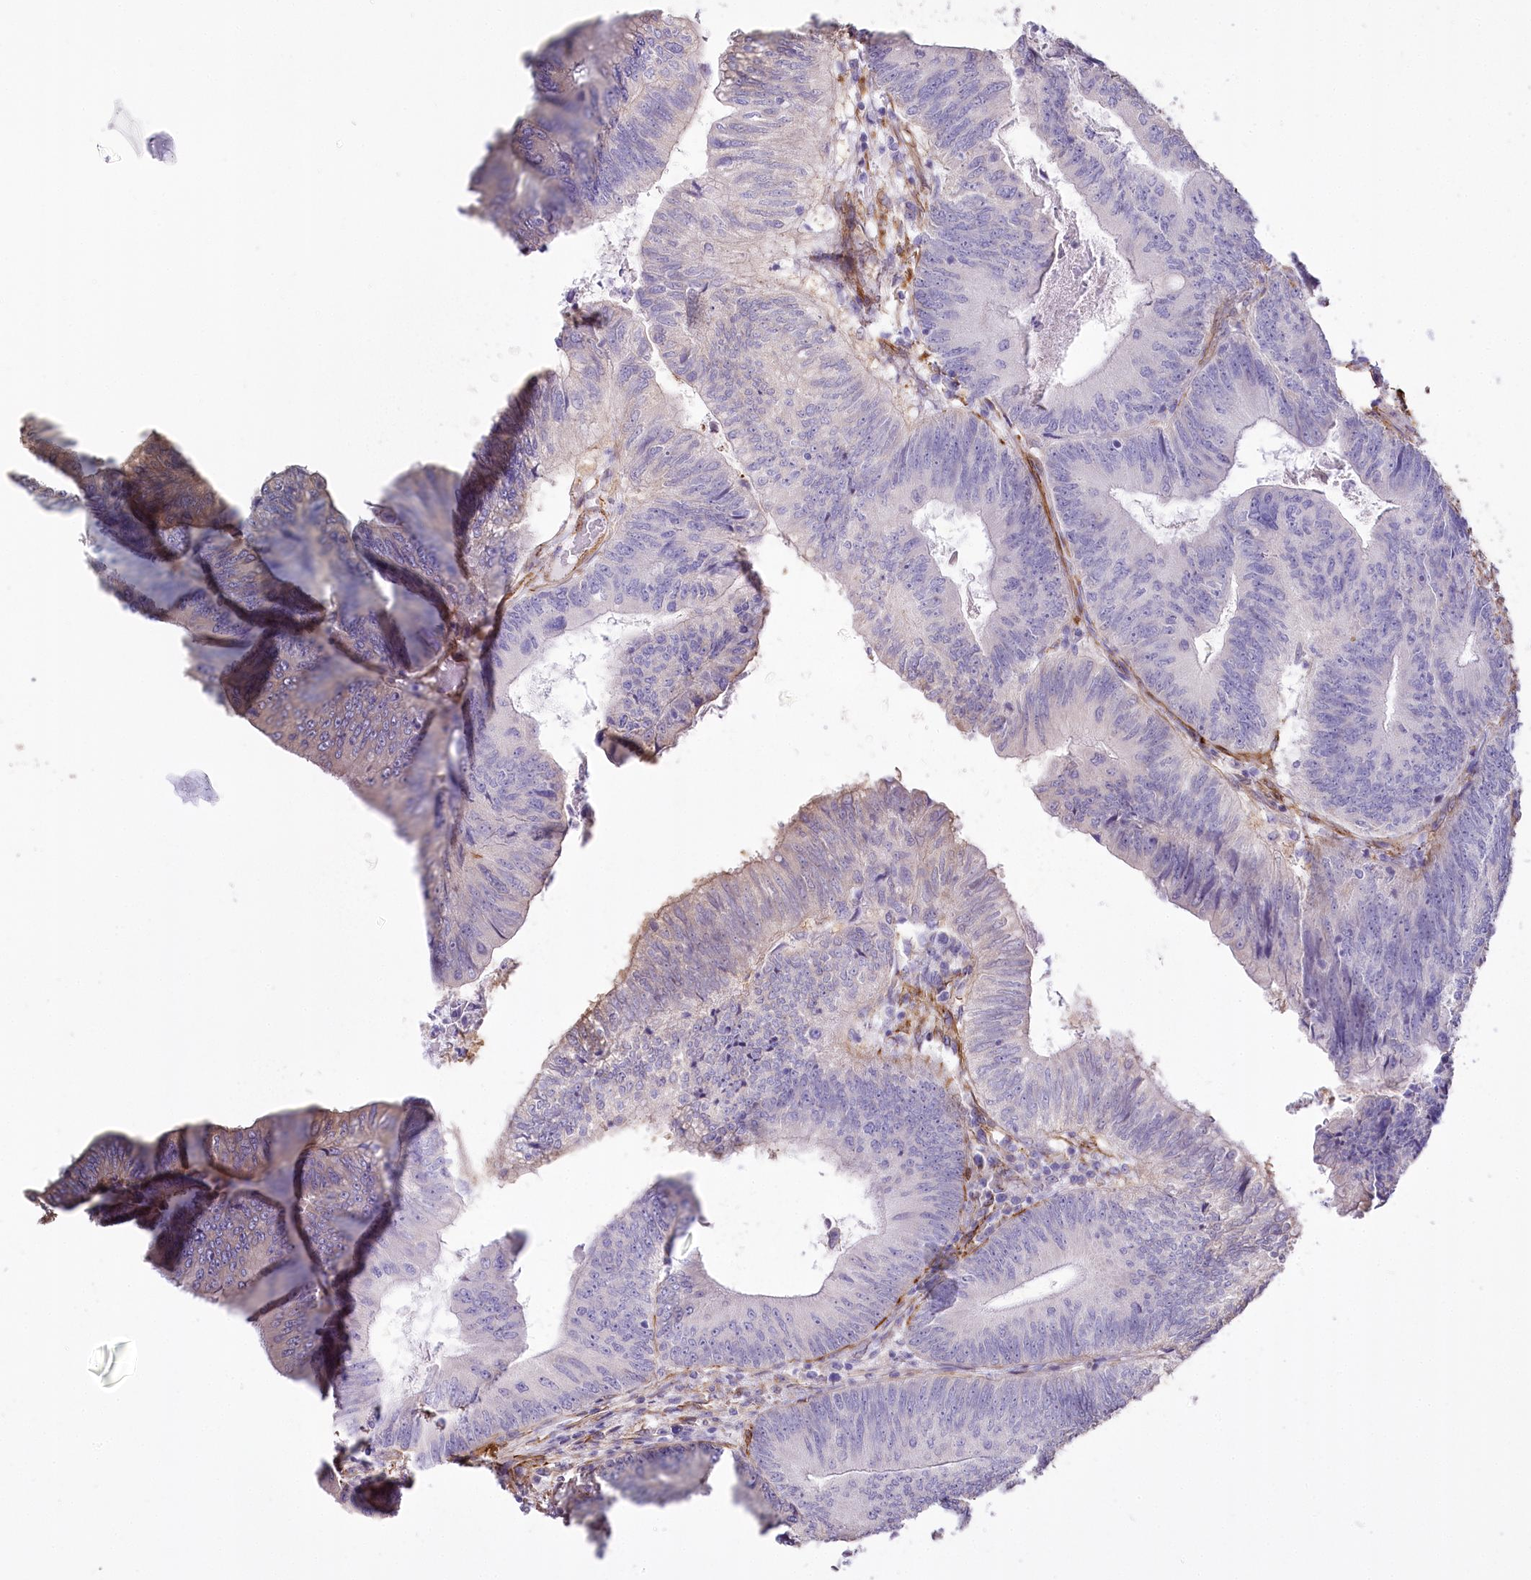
{"staining": {"intensity": "negative", "quantity": "none", "location": "none"}, "tissue": "colorectal cancer", "cell_type": "Tumor cells", "image_type": "cancer", "snomed": [{"axis": "morphology", "description": "Adenocarcinoma, NOS"}, {"axis": "topography", "description": "Colon"}], "caption": "Protein analysis of colorectal cancer (adenocarcinoma) reveals no significant expression in tumor cells.", "gene": "SYNPO2", "patient": {"sex": "female", "age": 67}}